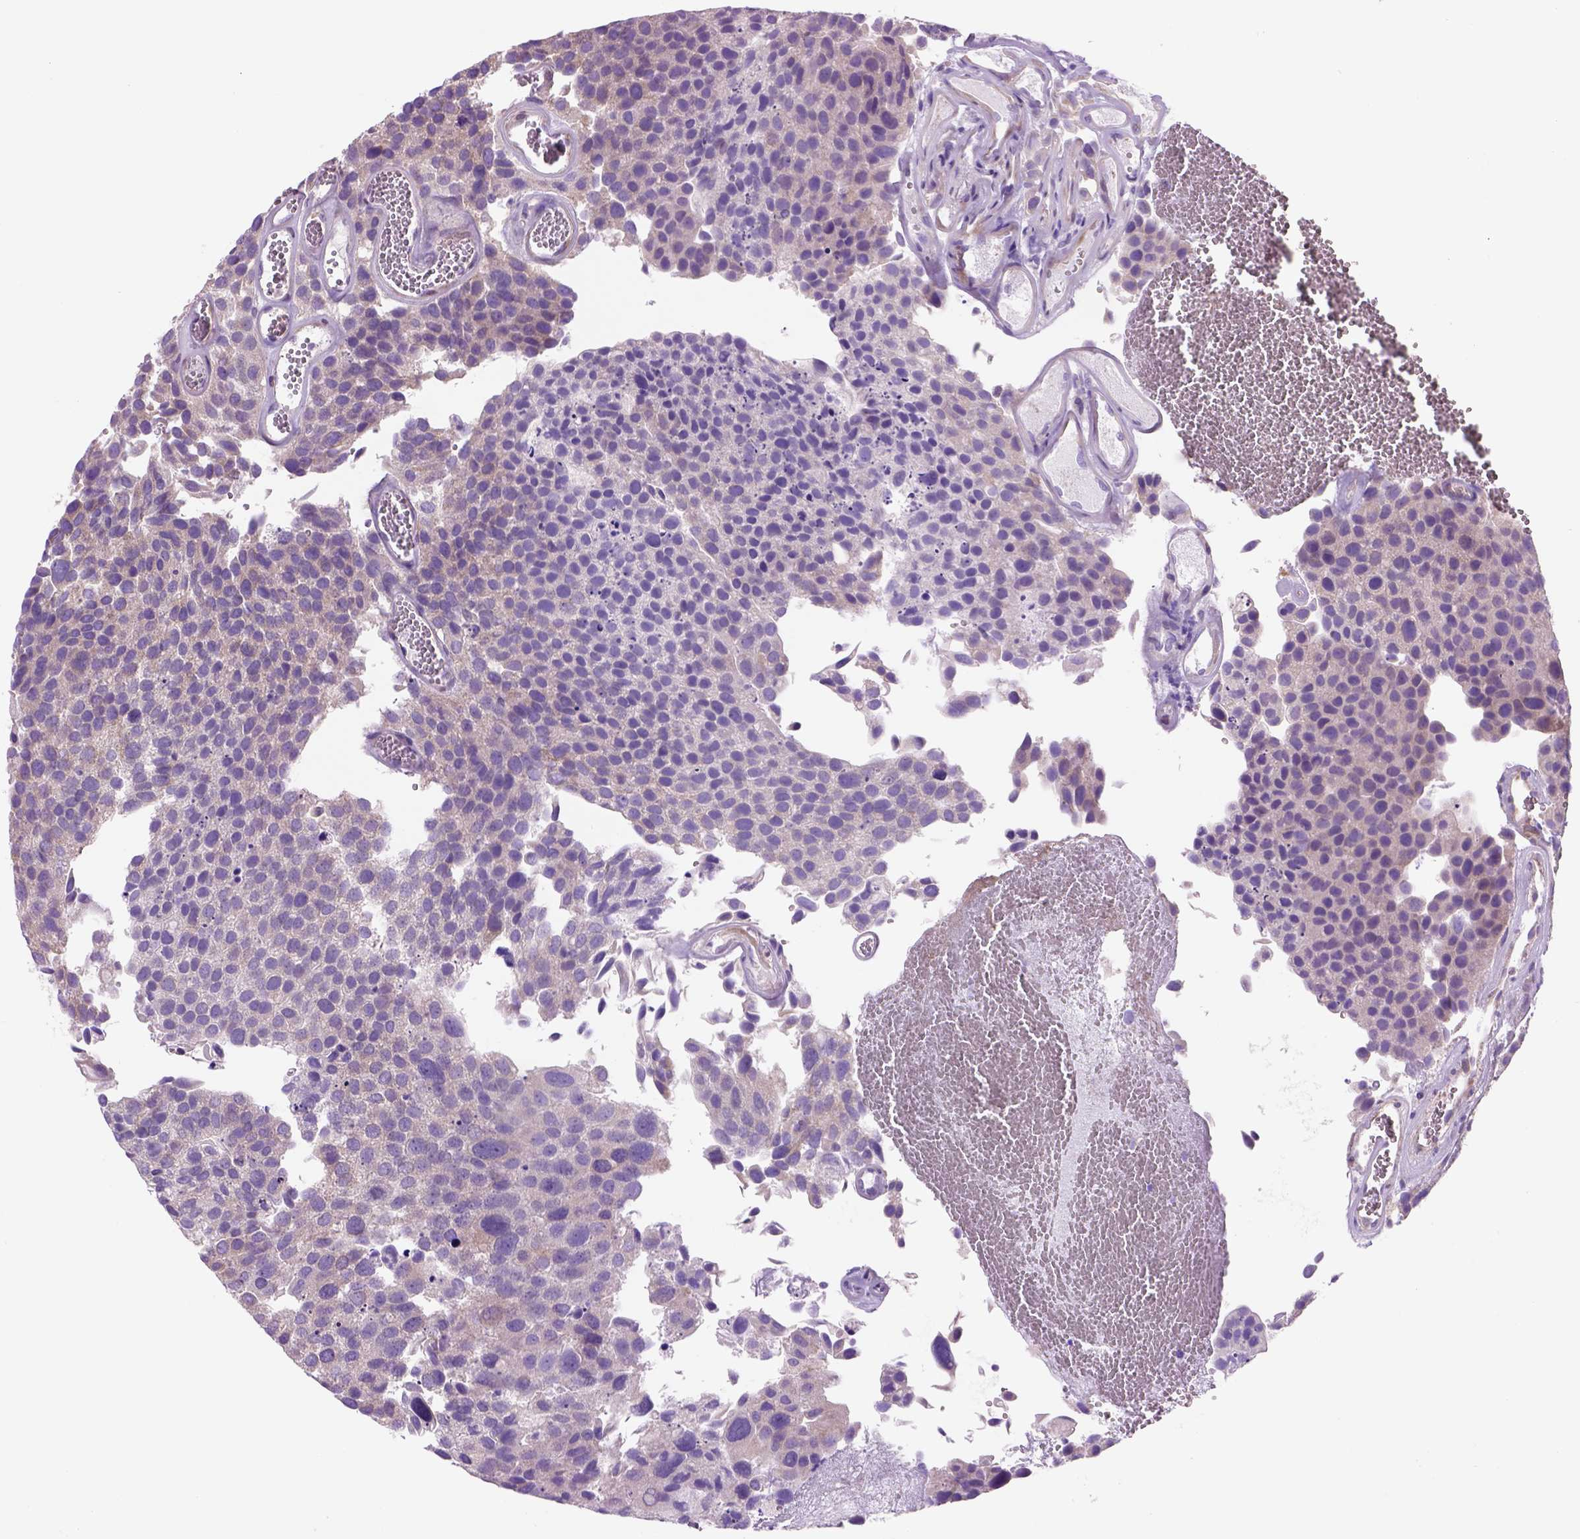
{"staining": {"intensity": "negative", "quantity": "none", "location": "none"}, "tissue": "urothelial cancer", "cell_type": "Tumor cells", "image_type": "cancer", "snomed": [{"axis": "morphology", "description": "Urothelial carcinoma, Low grade"}, {"axis": "topography", "description": "Urinary bladder"}], "caption": "This is an immunohistochemistry photomicrograph of urothelial carcinoma (low-grade). There is no staining in tumor cells.", "gene": "PIAS3", "patient": {"sex": "female", "age": 69}}